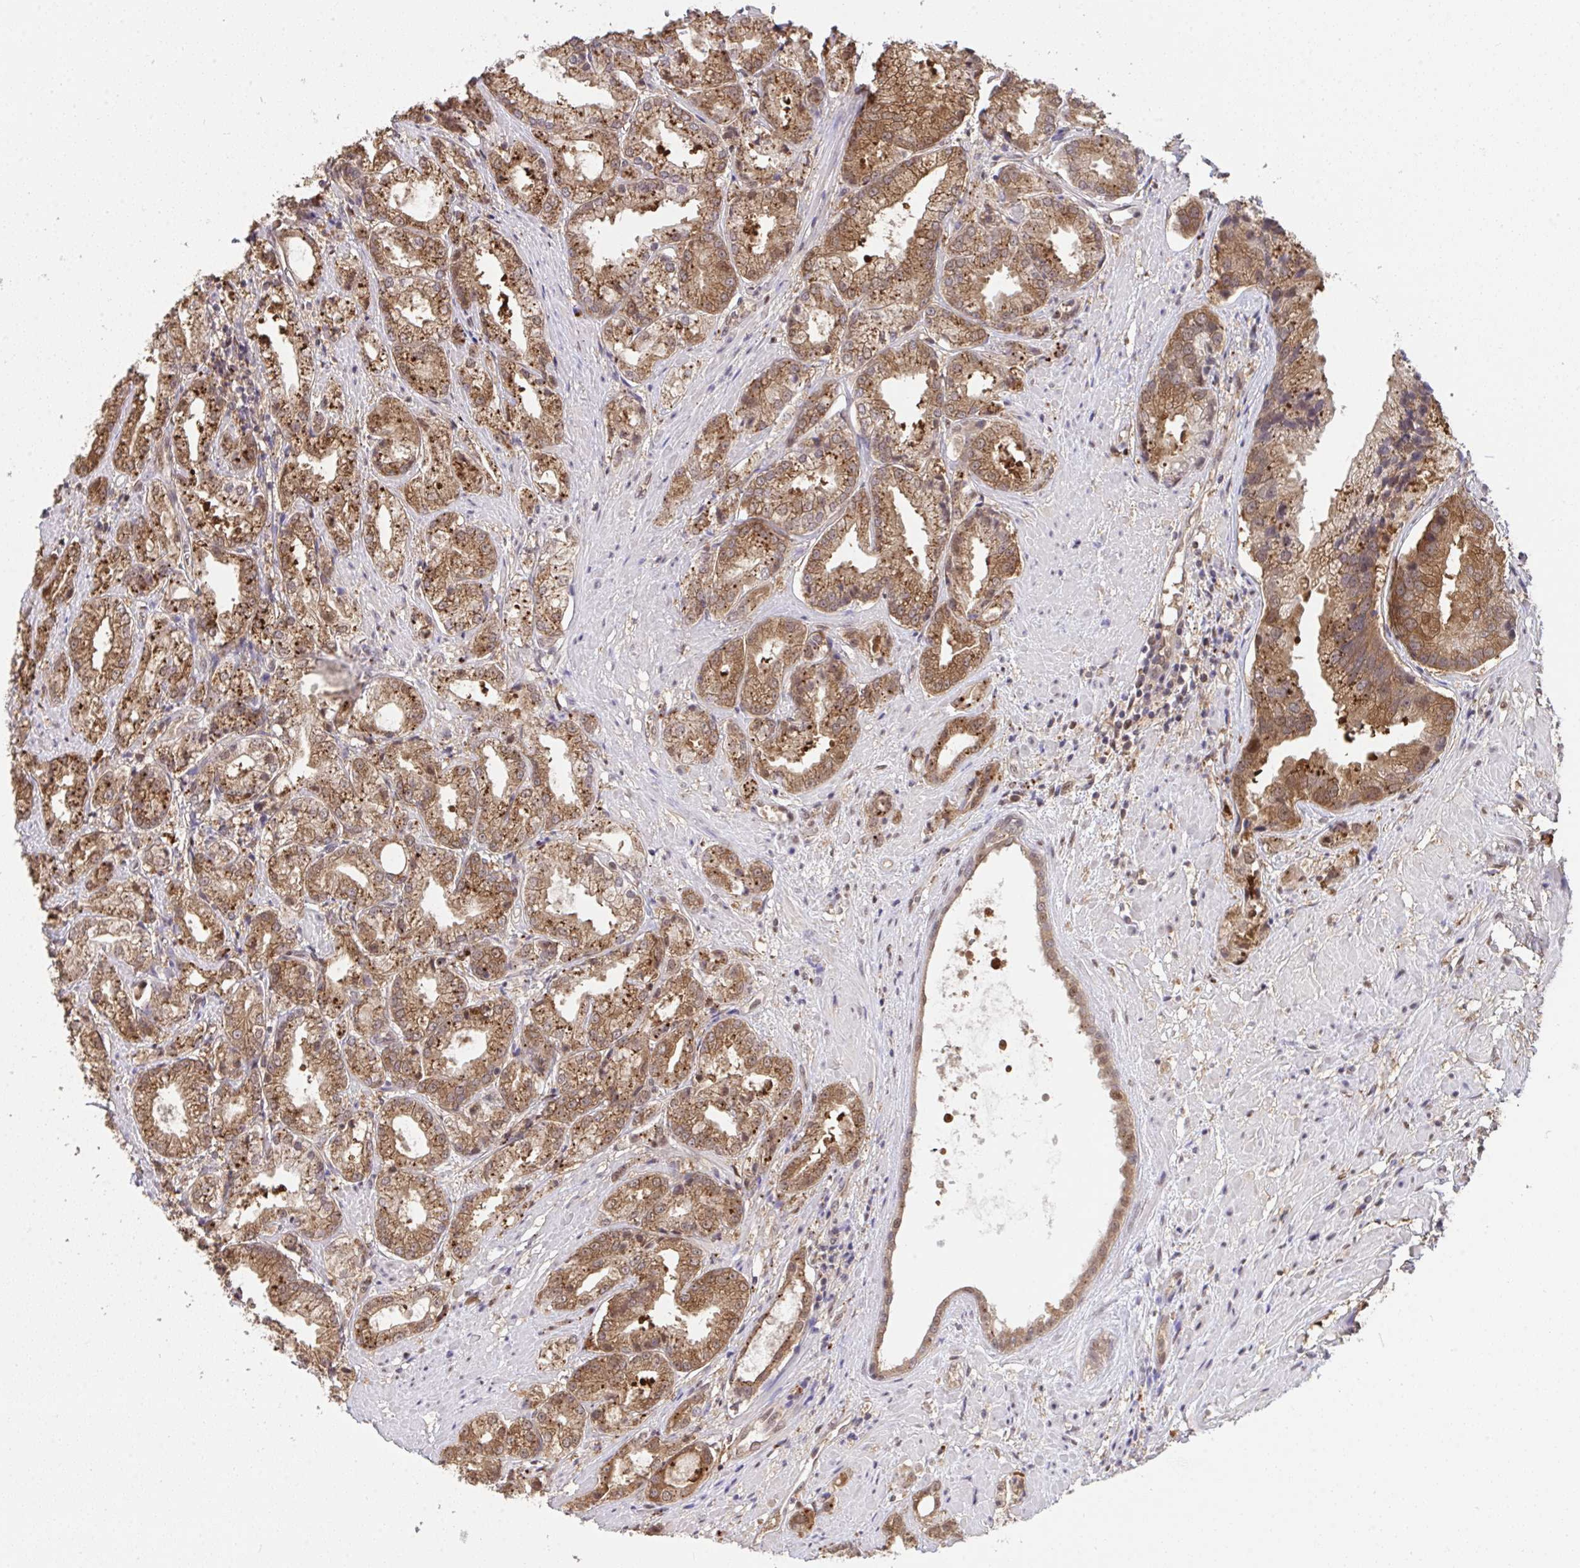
{"staining": {"intensity": "moderate", "quantity": ">75%", "location": "cytoplasmic/membranous"}, "tissue": "prostate cancer", "cell_type": "Tumor cells", "image_type": "cancer", "snomed": [{"axis": "morphology", "description": "Adenocarcinoma, High grade"}, {"axis": "topography", "description": "Prostate"}], "caption": "Immunohistochemistry of prostate cancer displays medium levels of moderate cytoplasmic/membranous staining in about >75% of tumor cells.", "gene": "C12orf57", "patient": {"sex": "male", "age": 61}}